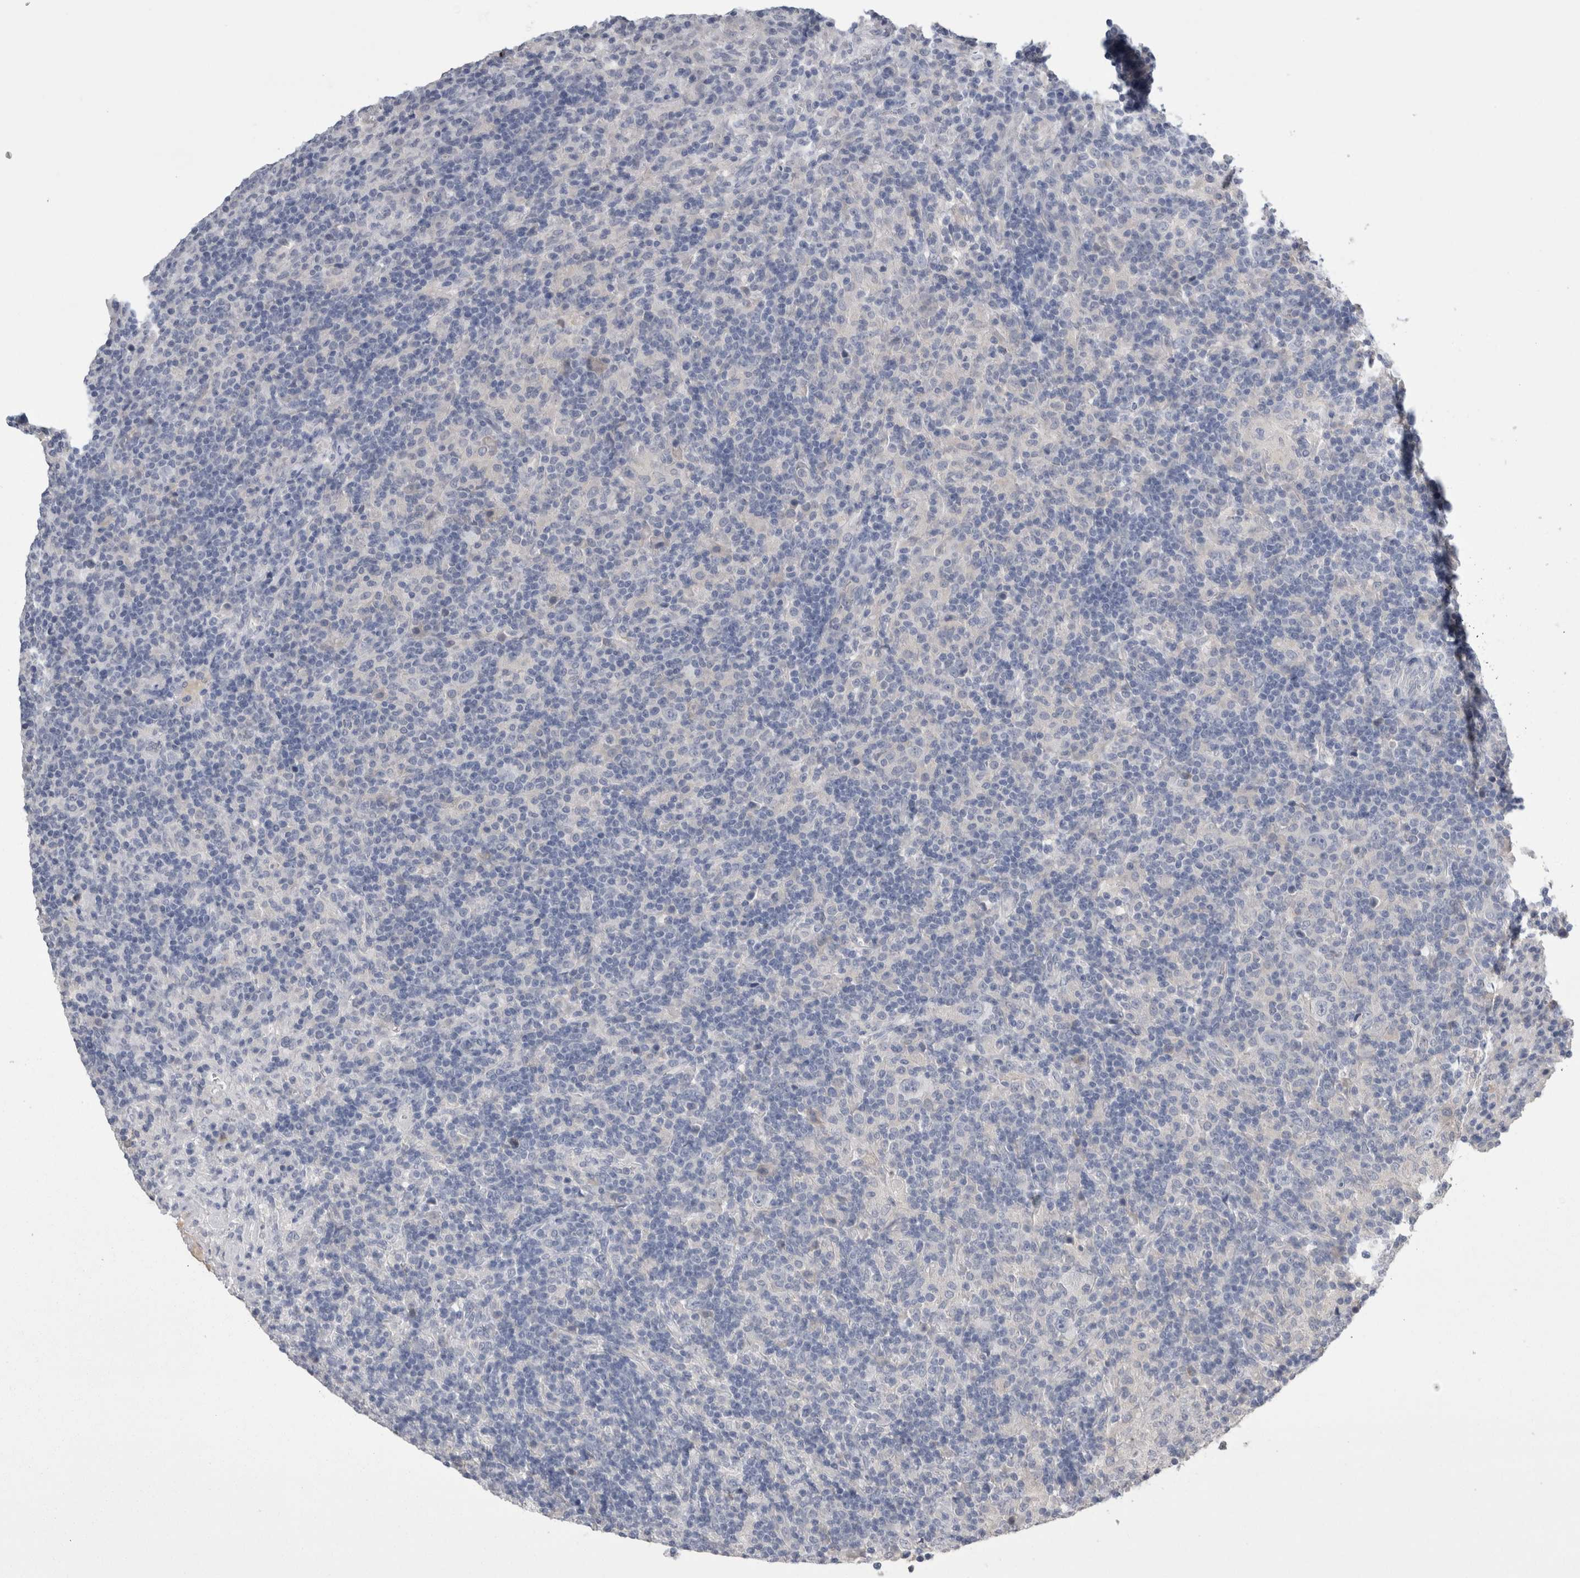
{"staining": {"intensity": "negative", "quantity": "none", "location": "none"}, "tissue": "lymphoma", "cell_type": "Tumor cells", "image_type": "cancer", "snomed": [{"axis": "morphology", "description": "Hodgkin's disease, NOS"}, {"axis": "topography", "description": "Lymph node"}], "caption": "DAB immunohistochemical staining of human Hodgkin's disease exhibits no significant positivity in tumor cells.", "gene": "REG1A", "patient": {"sex": "male", "age": 70}}